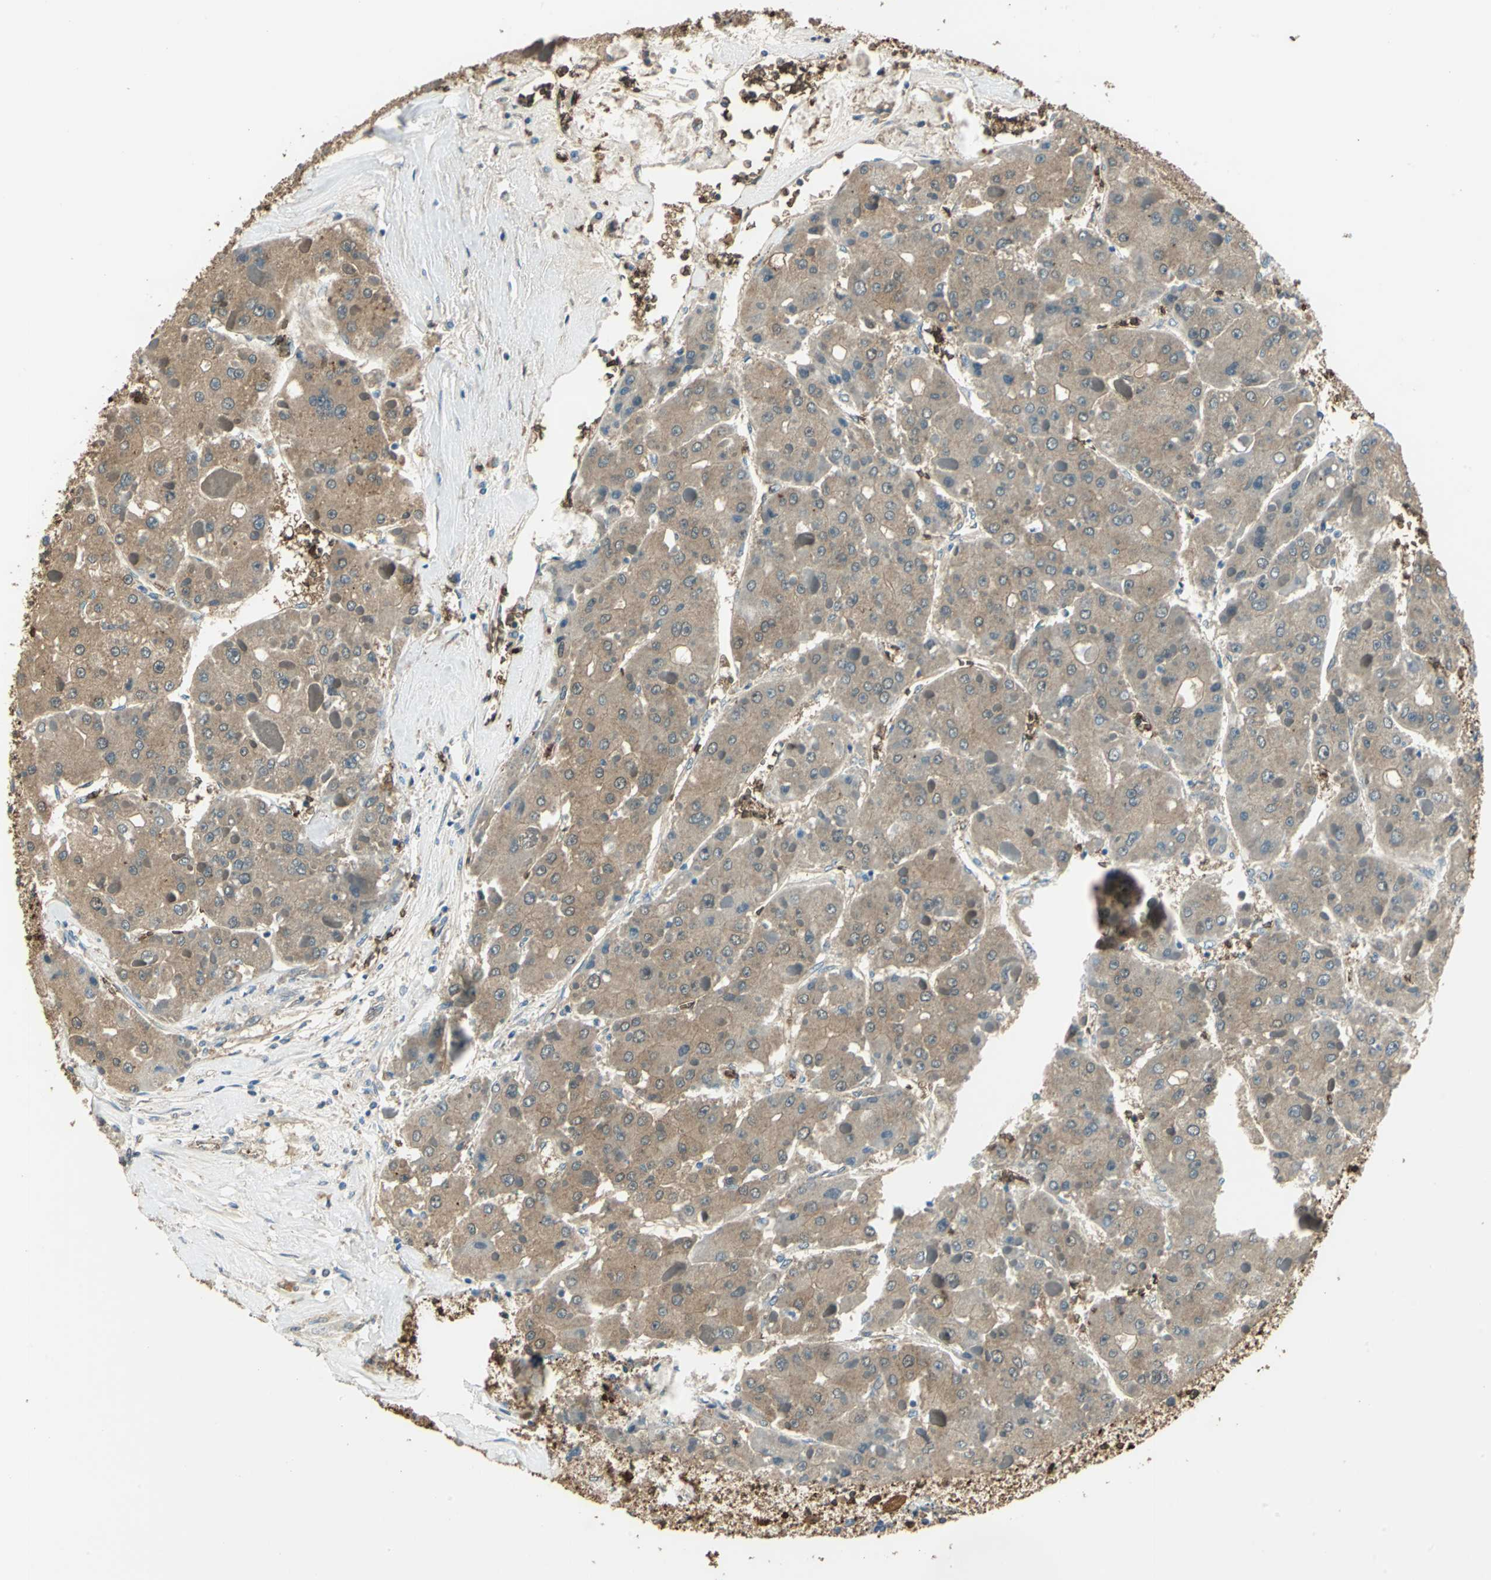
{"staining": {"intensity": "weak", "quantity": ">75%", "location": "cytoplasmic/membranous"}, "tissue": "liver cancer", "cell_type": "Tumor cells", "image_type": "cancer", "snomed": [{"axis": "morphology", "description": "Carcinoma, Hepatocellular, NOS"}, {"axis": "topography", "description": "Liver"}], "caption": "Liver cancer (hepatocellular carcinoma) tissue reveals weak cytoplasmic/membranous positivity in about >75% of tumor cells, visualized by immunohistochemistry. (Stains: DAB in brown, nuclei in blue, Microscopy: brightfield microscopy at high magnification).", "gene": "DDAH1", "patient": {"sex": "female", "age": 73}}